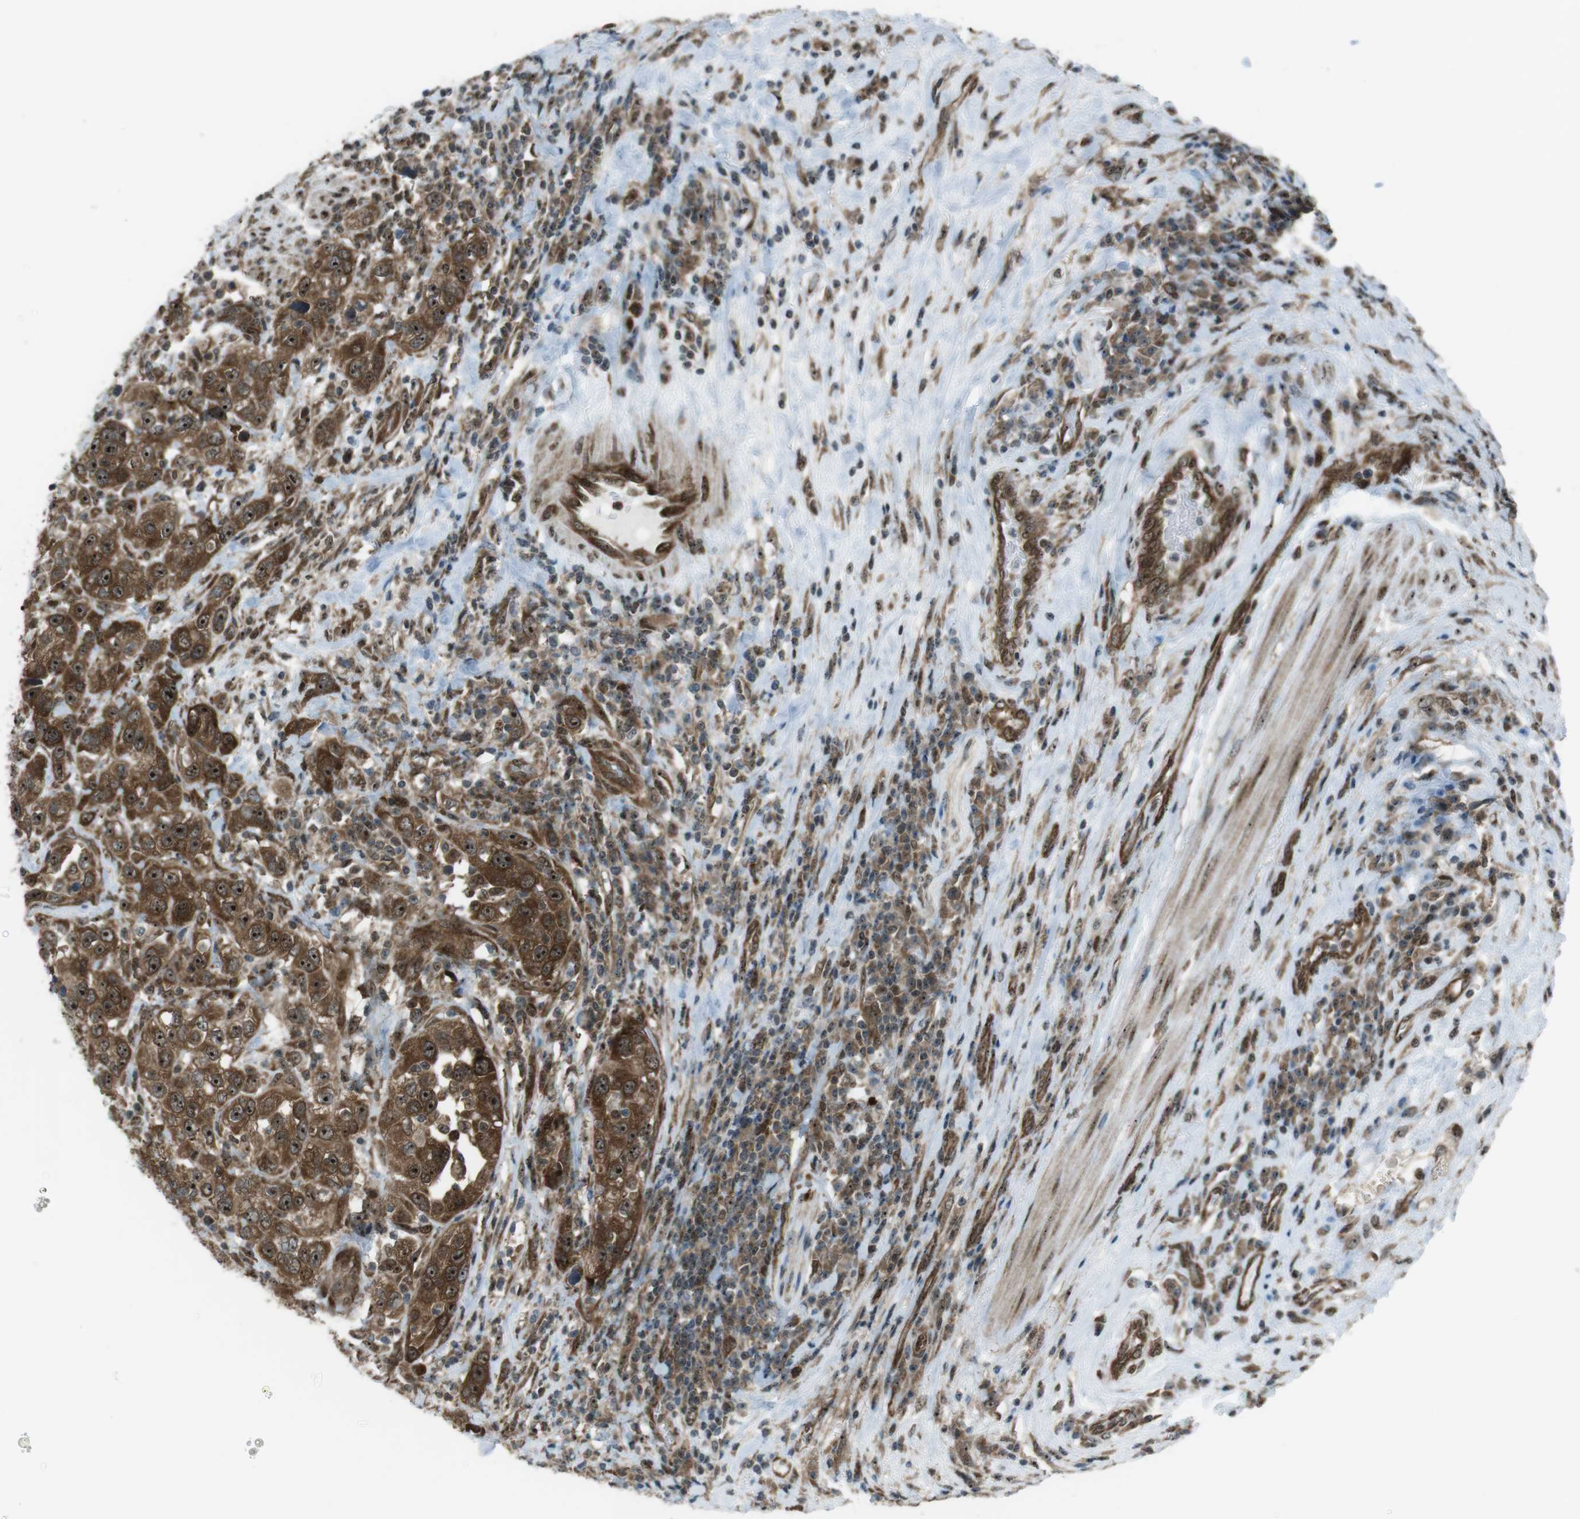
{"staining": {"intensity": "moderate", "quantity": ">75%", "location": "cytoplasmic/membranous,nuclear"}, "tissue": "urothelial cancer", "cell_type": "Tumor cells", "image_type": "cancer", "snomed": [{"axis": "morphology", "description": "Urothelial carcinoma, High grade"}, {"axis": "topography", "description": "Urinary bladder"}], "caption": "Urothelial cancer stained with DAB (3,3'-diaminobenzidine) immunohistochemistry reveals medium levels of moderate cytoplasmic/membranous and nuclear staining in approximately >75% of tumor cells. Using DAB (3,3'-diaminobenzidine) (brown) and hematoxylin (blue) stains, captured at high magnification using brightfield microscopy.", "gene": "CSNK1D", "patient": {"sex": "female", "age": 80}}